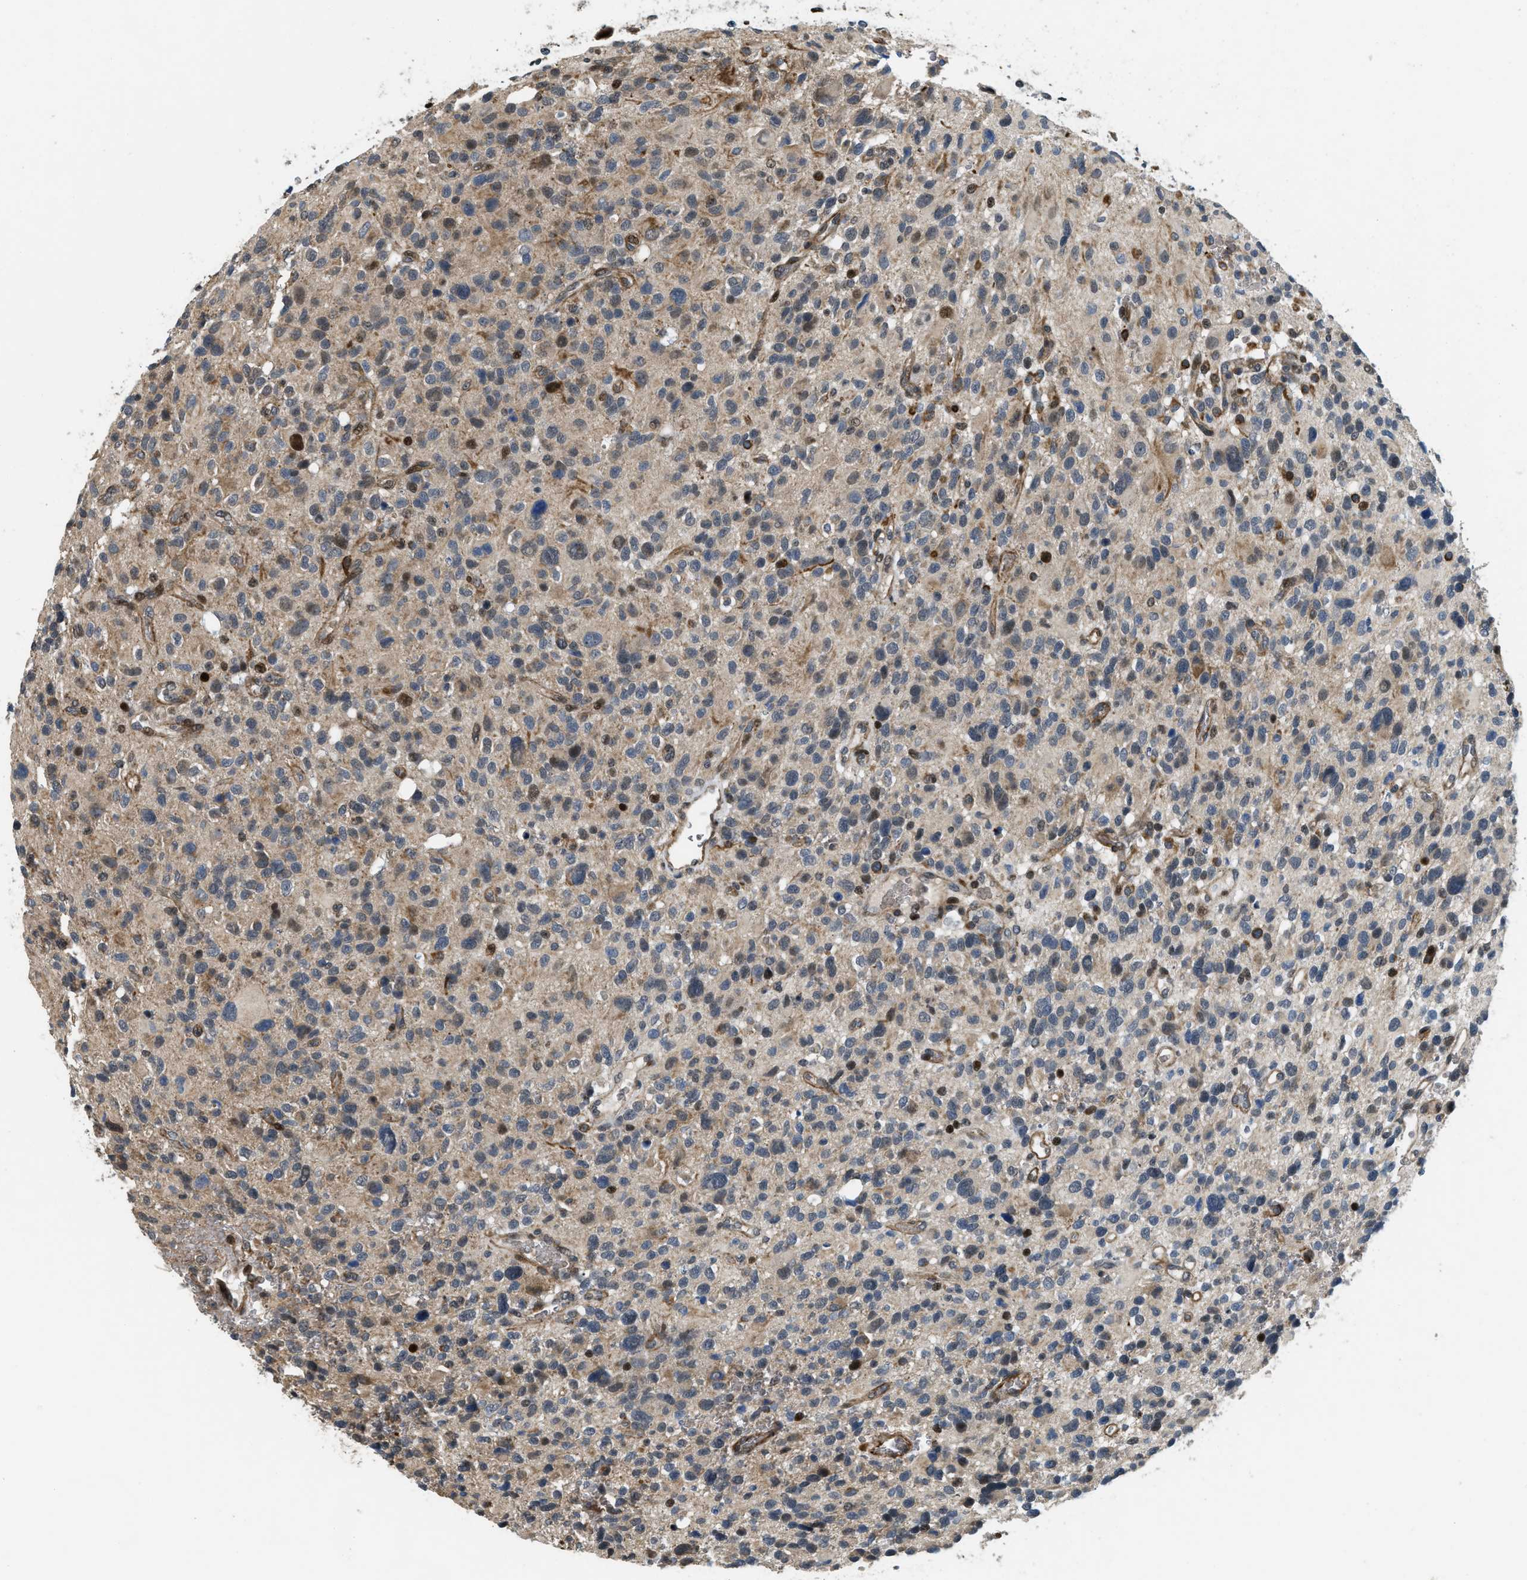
{"staining": {"intensity": "strong", "quantity": "<25%", "location": "nuclear"}, "tissue": "glioma", "cell_type": "Tumor cells", "image_type": "cancer", "snomed": [{"axis": "morphology", "description": "Glioma, malignant, High grade"}, {"axis": "topography", "description": "Brain"}], "caption": "Tumor cells reveal medium levels of strong nuclear expression in approximately <25% of cells in human glioma.", "gene": "LTA4H", "patient": {"sex": "male", "age": 48}}